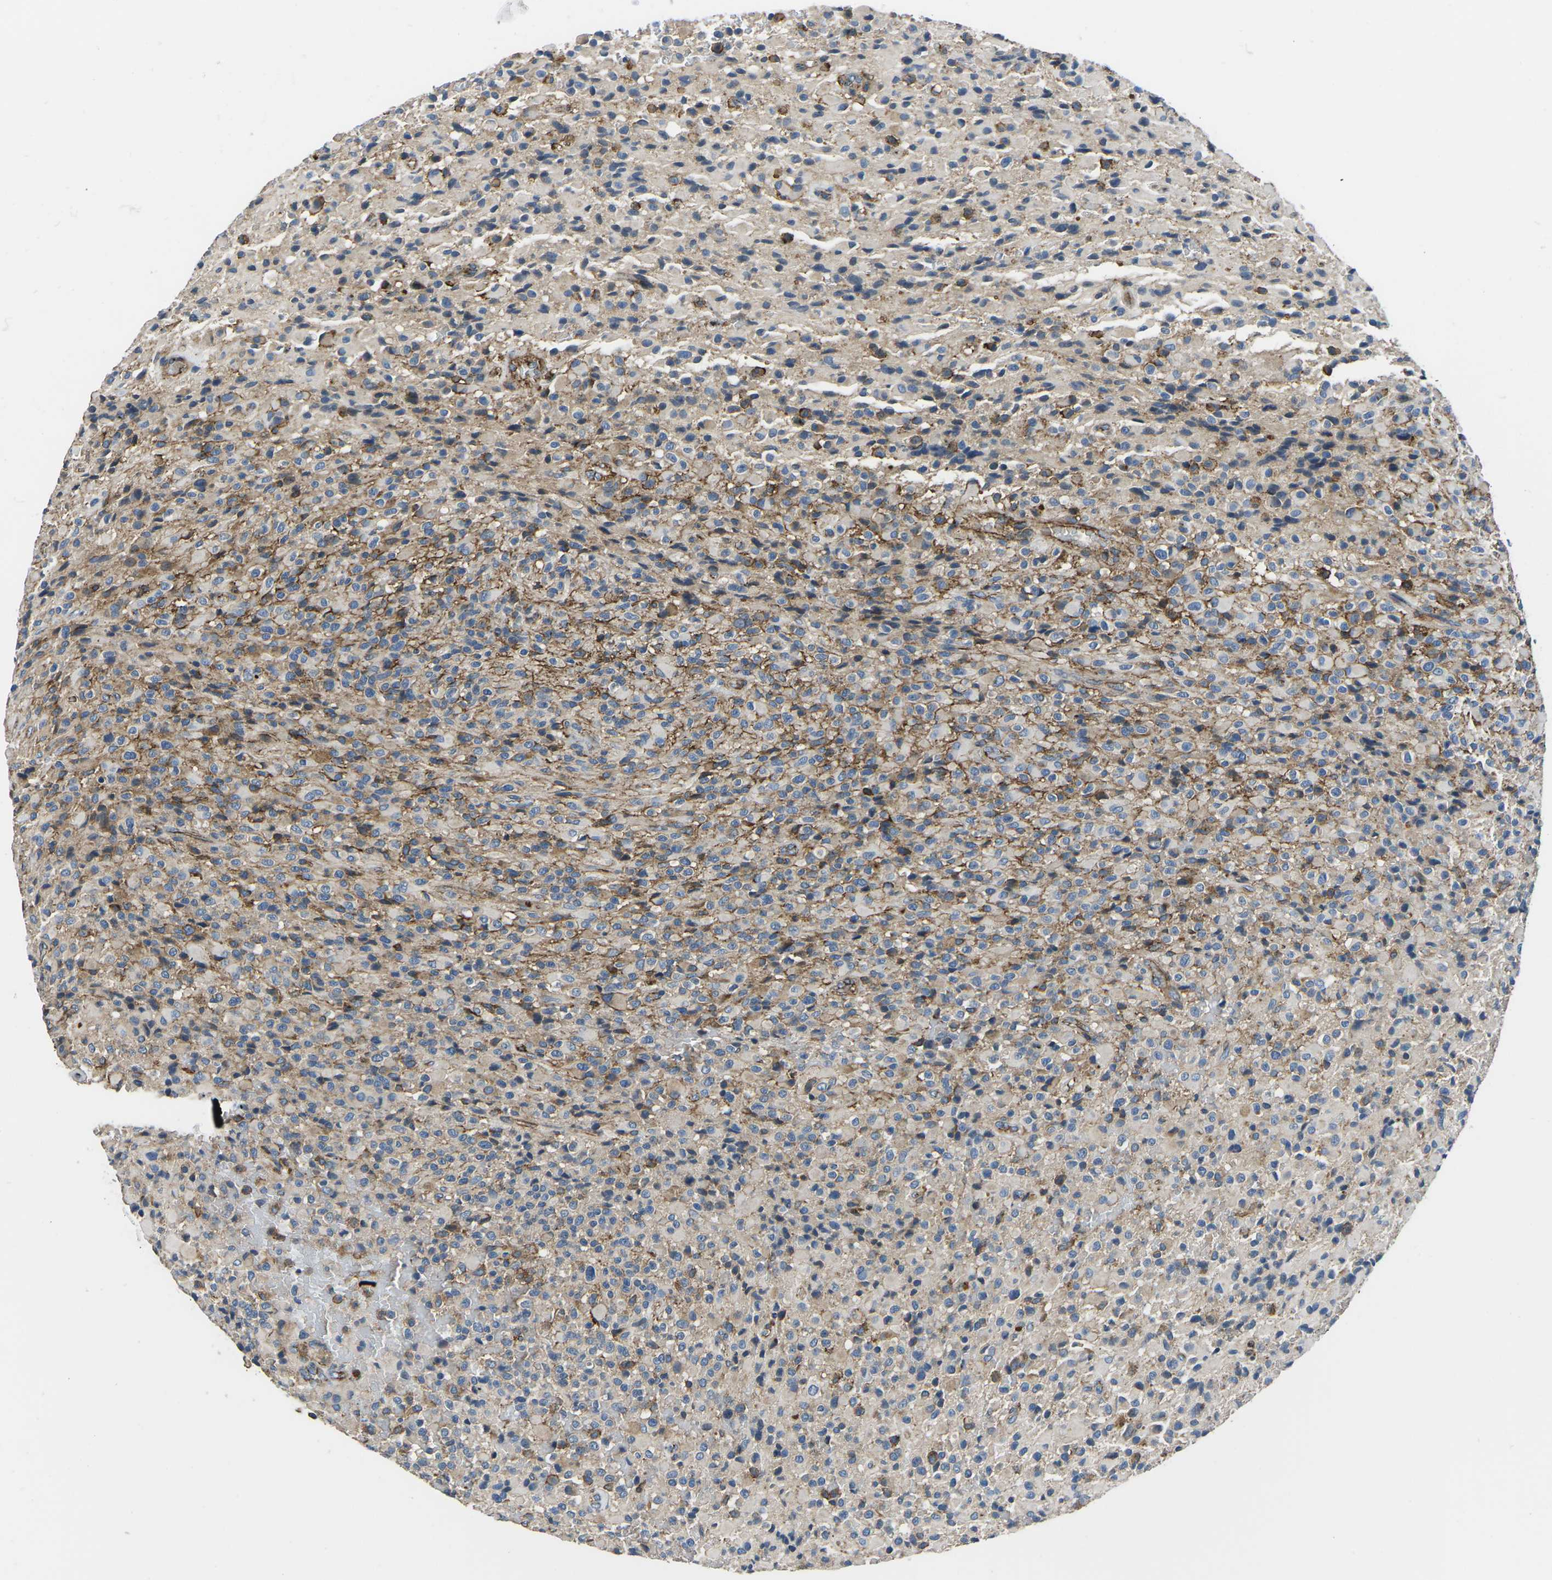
{"staining": {"intensity": "moderate", "quantity": "<25%", "location": "cytoplasmic/membranous"}, "tissue": "glioma", "cell_type": "Tumor cells", "image_type": "cancer", "snomed": [{"axis": "morphology", "description": "Glioma, malignant, High grade"}, {"axis": "topography", "description": "Brain"}], "caption": "Immunohistochemical staining of high-grade glioma (malignant) demonstrates low levels of moderate cytoplasmic/membranous expression in approximately <25% of tumor cells.", "gene": "KCNJ15", "patient": {"sex": "male", "age": 71}}